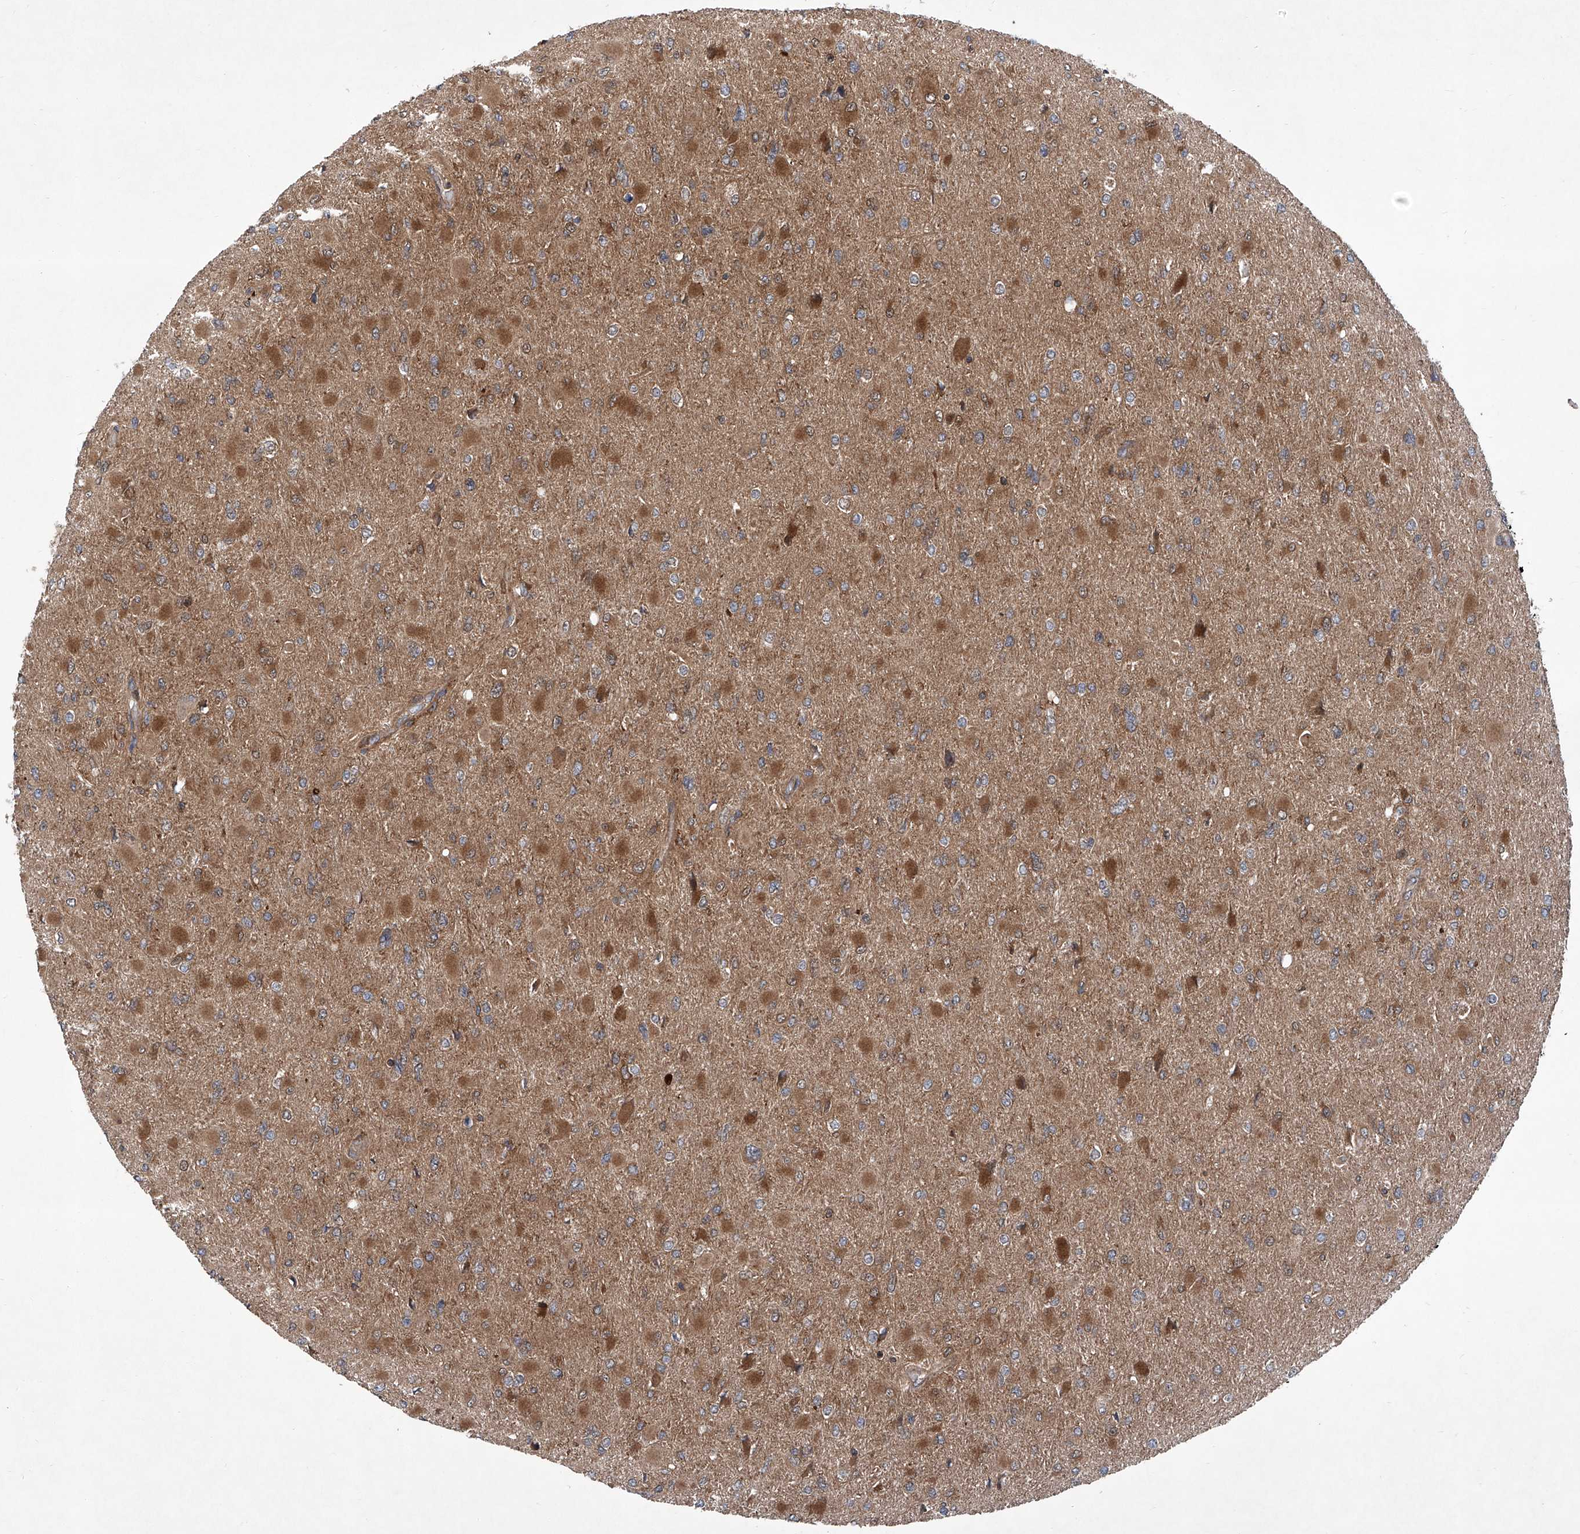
{"staining": {"intensity": "moderate", "quantity": "<25%", "location": "cytoplasmic/membranous"}, "tissue": "glioma", "cell_type": "Tumor cells", "image_type": "cancer", "snomed": [{"axis": "morphology", "description": "Glioma, malignant, High grade"}, {"axis": "topography", "description": "Cerebral cortex"}], "caption": "High-grade glioma (malignant) stained with a protein marker demonstrates moderate staining in tumor cells.", "gene": "SMAP1", "patient": {"sex": "female", "age": 36}}